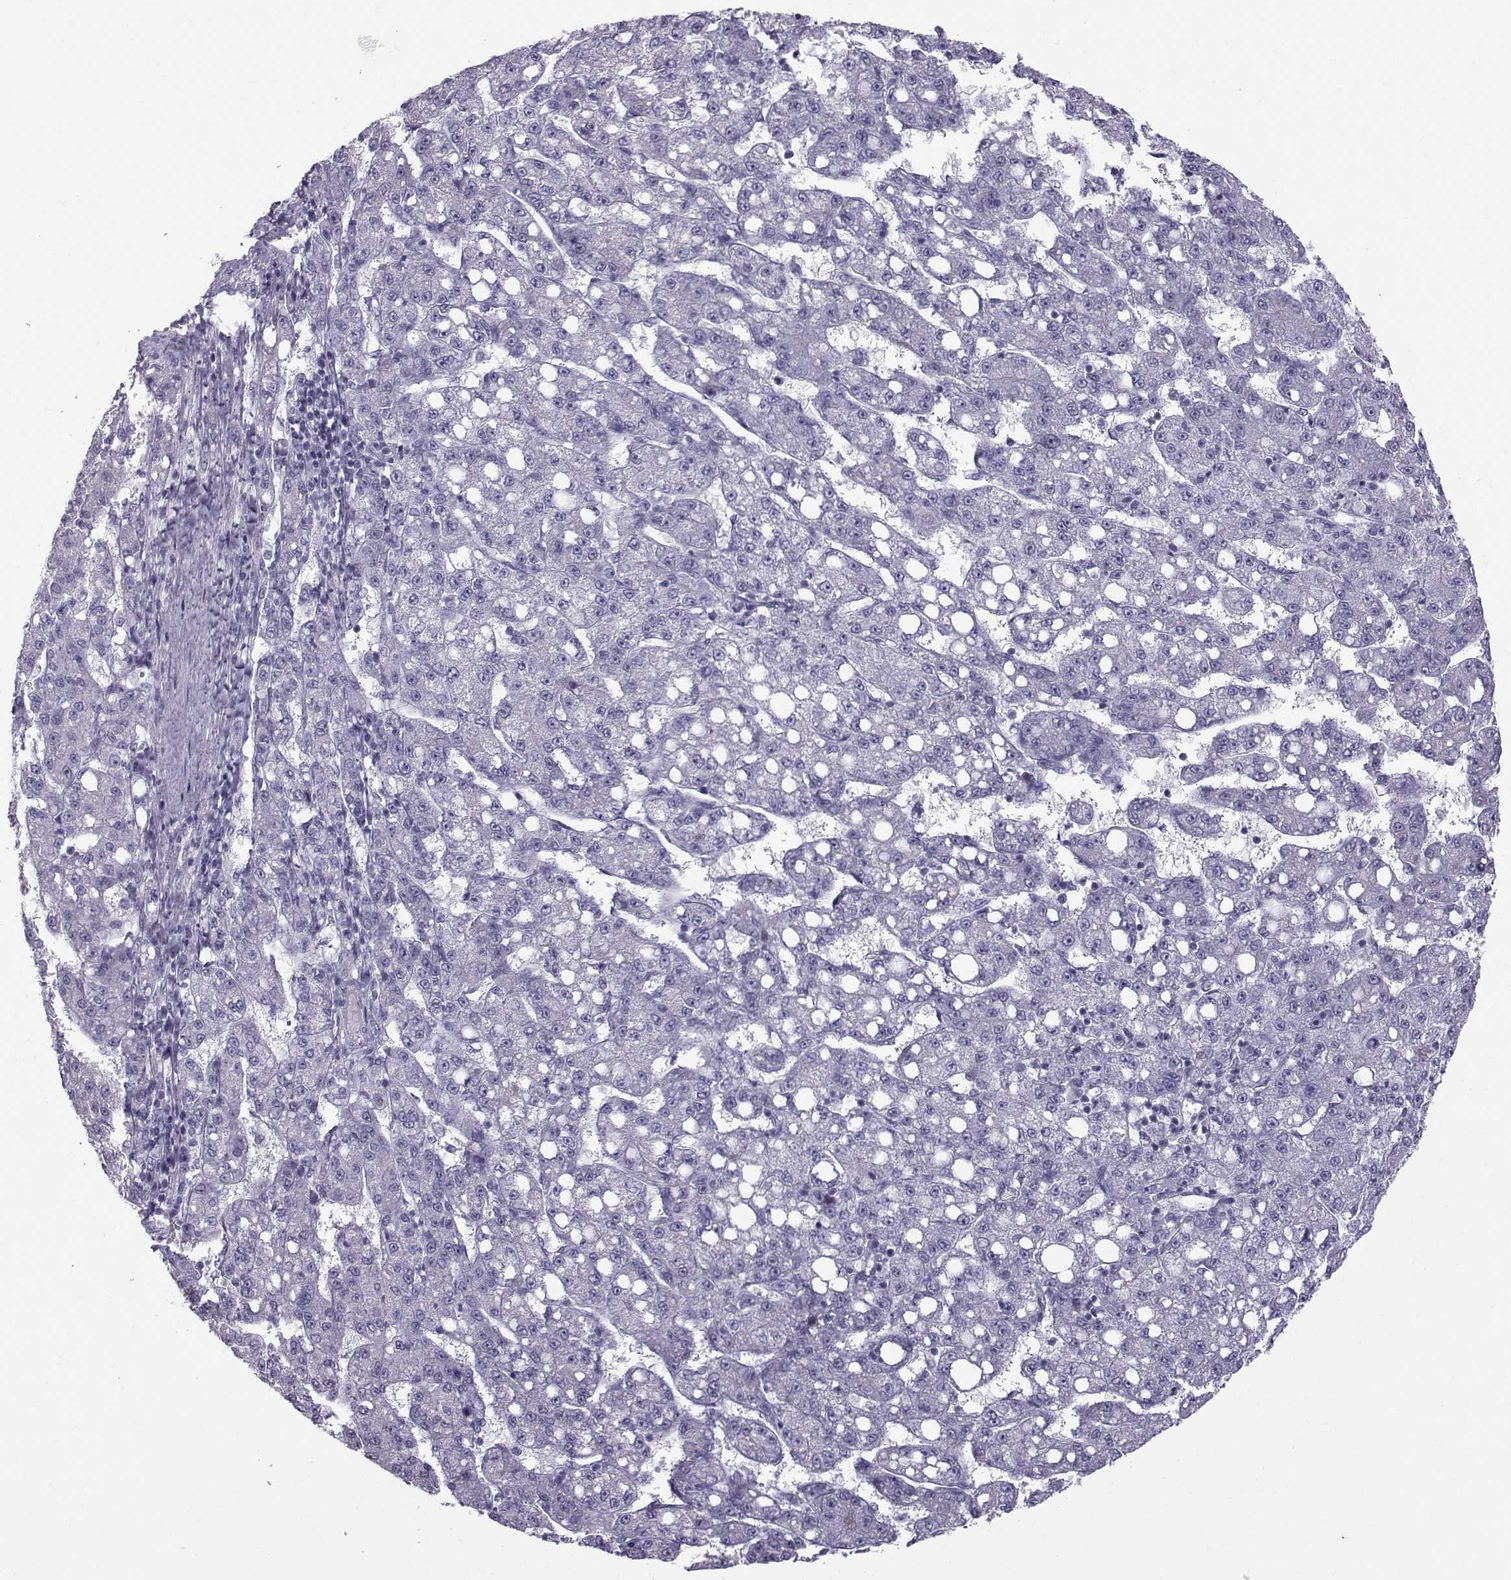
{"staining": {"intensity": "negative", "quantity": "none", "location": "none"}, "tissue": "liver cancer", "cell_type": "Tumor cells", "image_type": "cancer", "snomed": [{"axis": "morphology", "description": "Carcinoma, Hepatocellular, NOS"}, {"axis": "topography", "description": "Liver"}], "caption": "Immunohistochemistry (IHC) of human liver cancer (hepatocellular carcinoma) demonstrates no staining in tumor cells.", "gene": "DMRT3", "patient": {"sex": "female", "age": 65}}